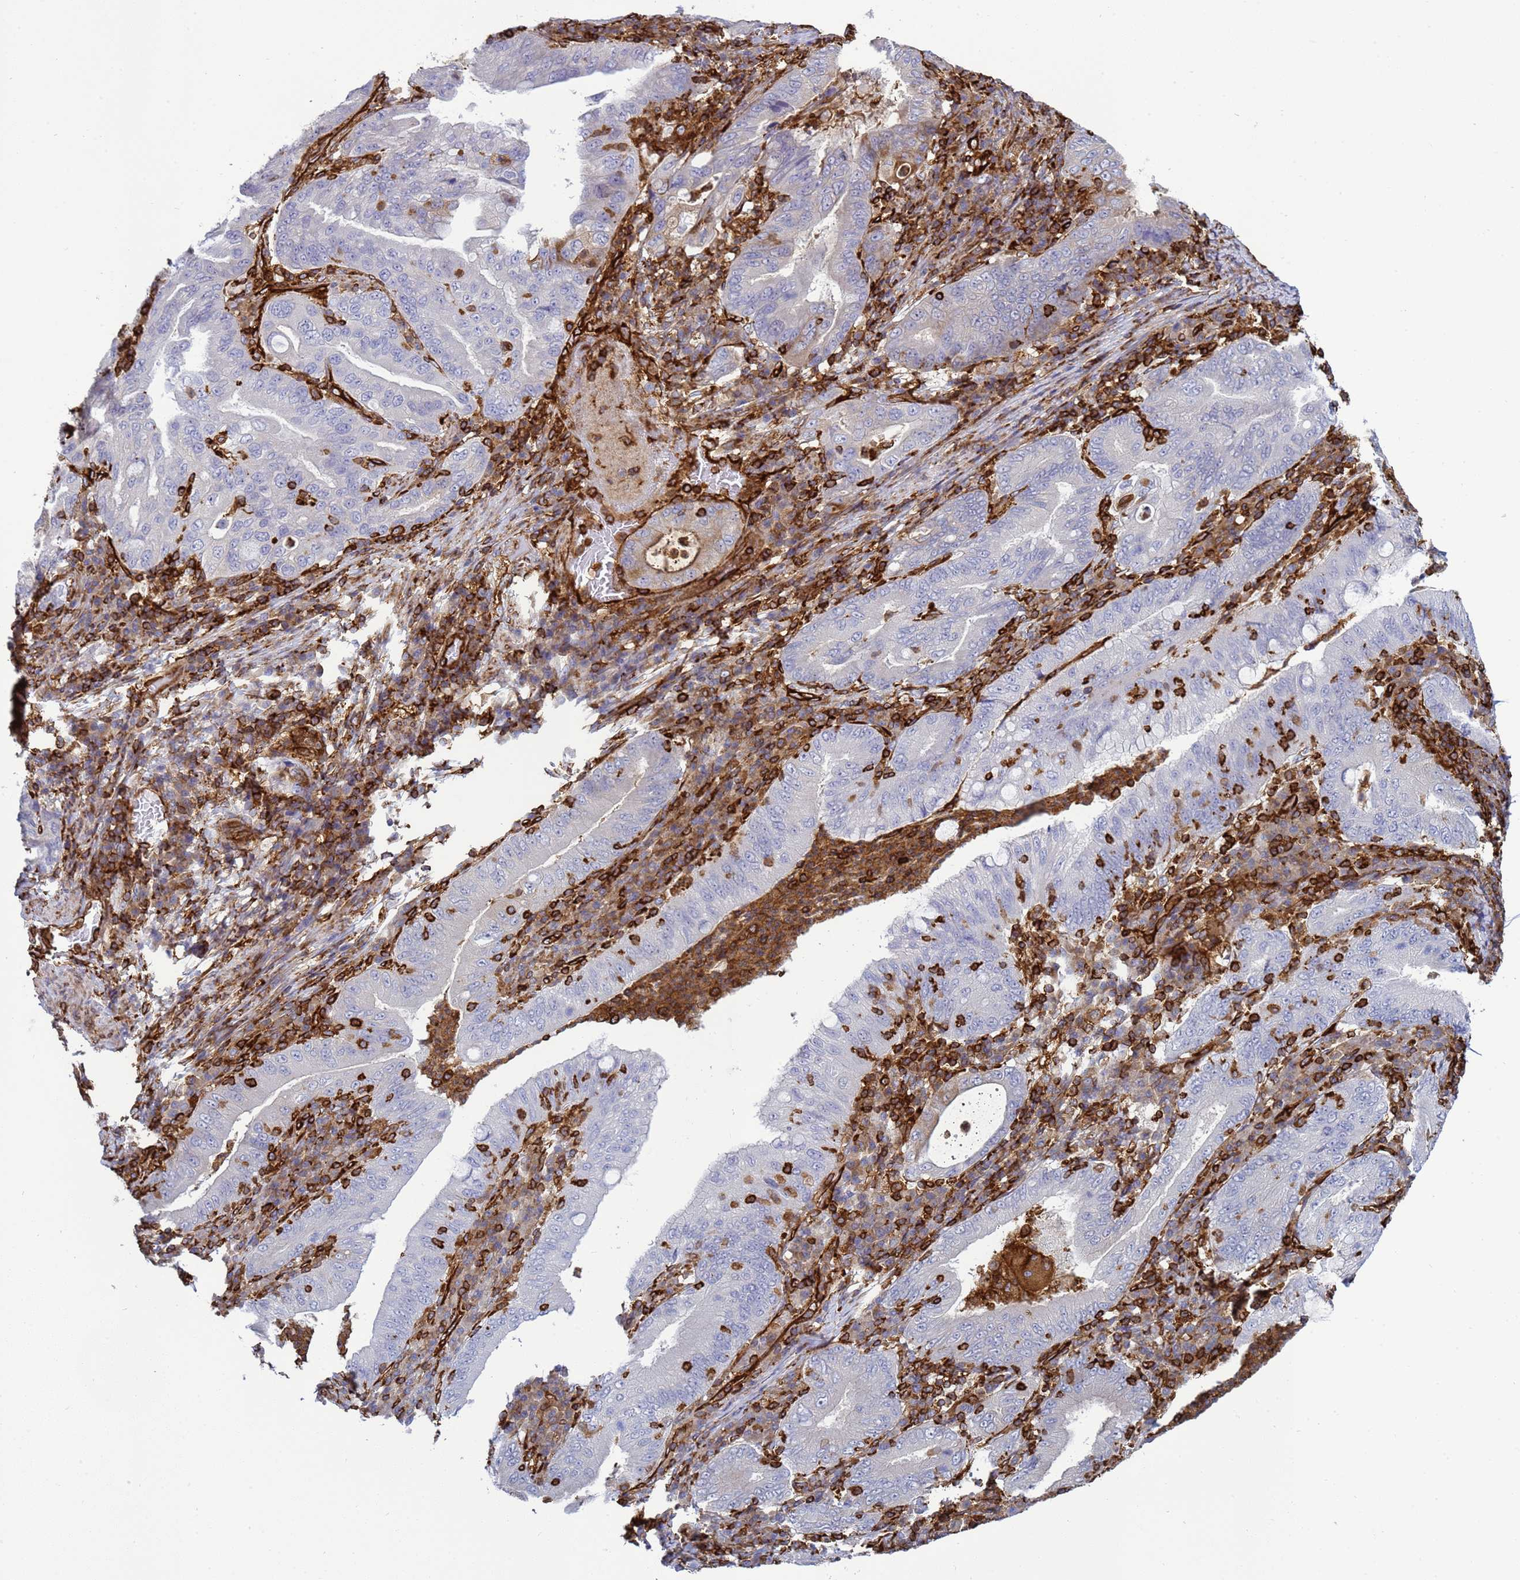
{"staining": {"intensity": "negative", "quantity": "none", "location": "none"}, "tissue": "stomach cancer", "cell_type": "Tumor cells", "image_type": "cancer", "snomed": [{"axis": "morphology", "description": "Normal tissue, NOS"}, {"axis": "morphology", "description": "Adenocarcinoma, NOS"}, {"axis": "topography", "description": "Esophagus"}, {"axis": "topography", "description": "Stomach, upper"}, {"axis": "topography", "description": "Peripheral nerve tissue"}], "caption": "Stomach adenocarcinoma was stained to show a protein in brown. There is no significant staining in tumor cells. The staining is performed using DAB (3,3'-diaminobenzidine) brown chromogen with nuclei counter-stained in using hematoxylin.", "gene": "ZBTB8OS", "patient": {"sex": "male", "age": 62}}